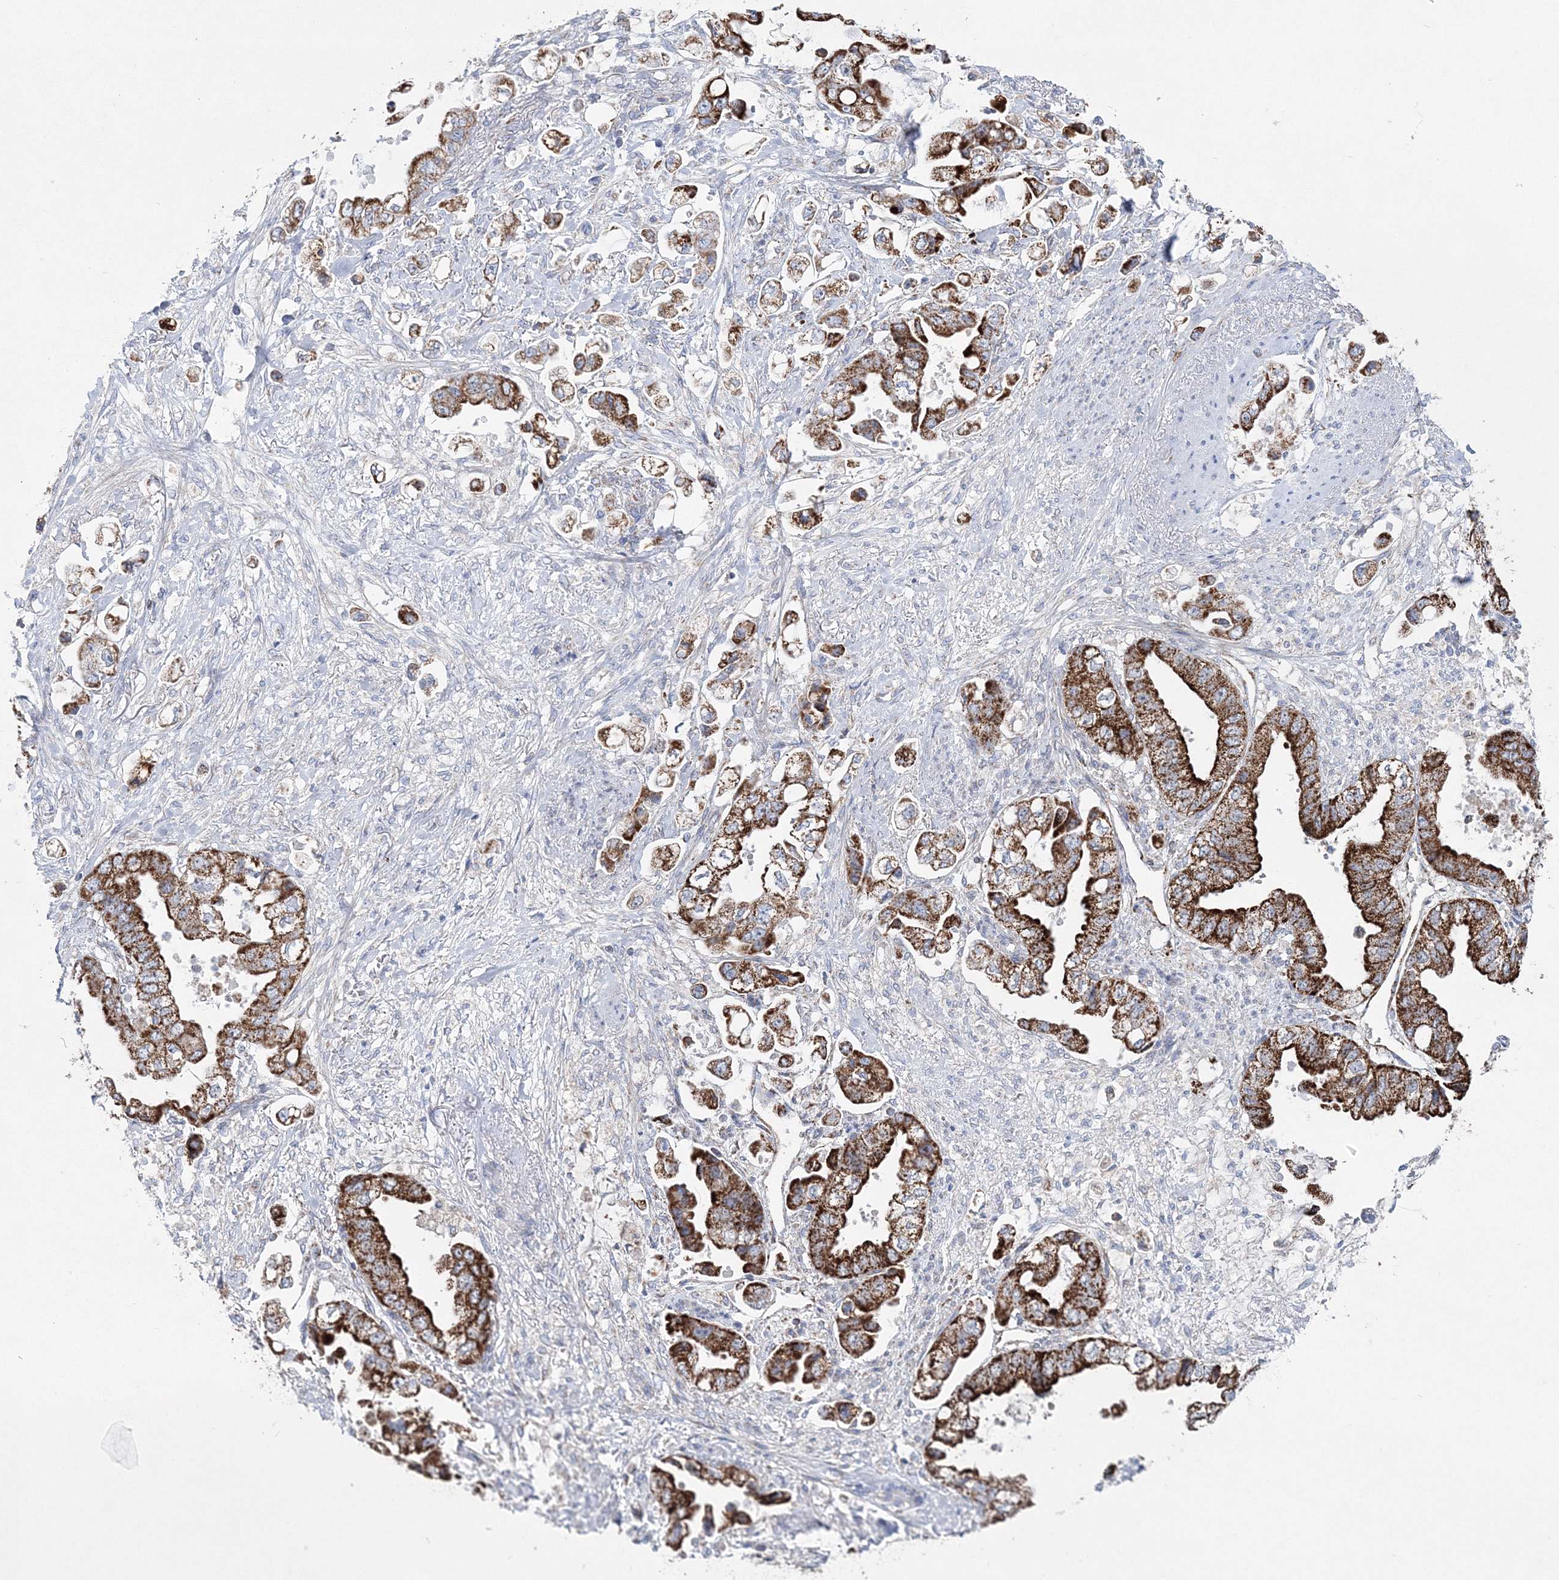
{"staining": {"intensity": "strong", "quantity": ">75%", "location": "cytoplasmic/membranous"}, "tissue": "stomach cancer", "cell_type": "Tumor cells", "image_type": "cancer", "snomed": [{"axis": "morphology", "description": "Adenocarcinoma, NOS"}, {"axis": "topography", "description": "Stomach"}], "caption": "Brown immunohistochemical staining in adenocarcinoma (stomach) demonstrates strong cytoplasmic/membranous positivity in approximately >75% of tumor cells.", "gene": "HIBCH", "patient": {"sex": "male", "age": 62}}